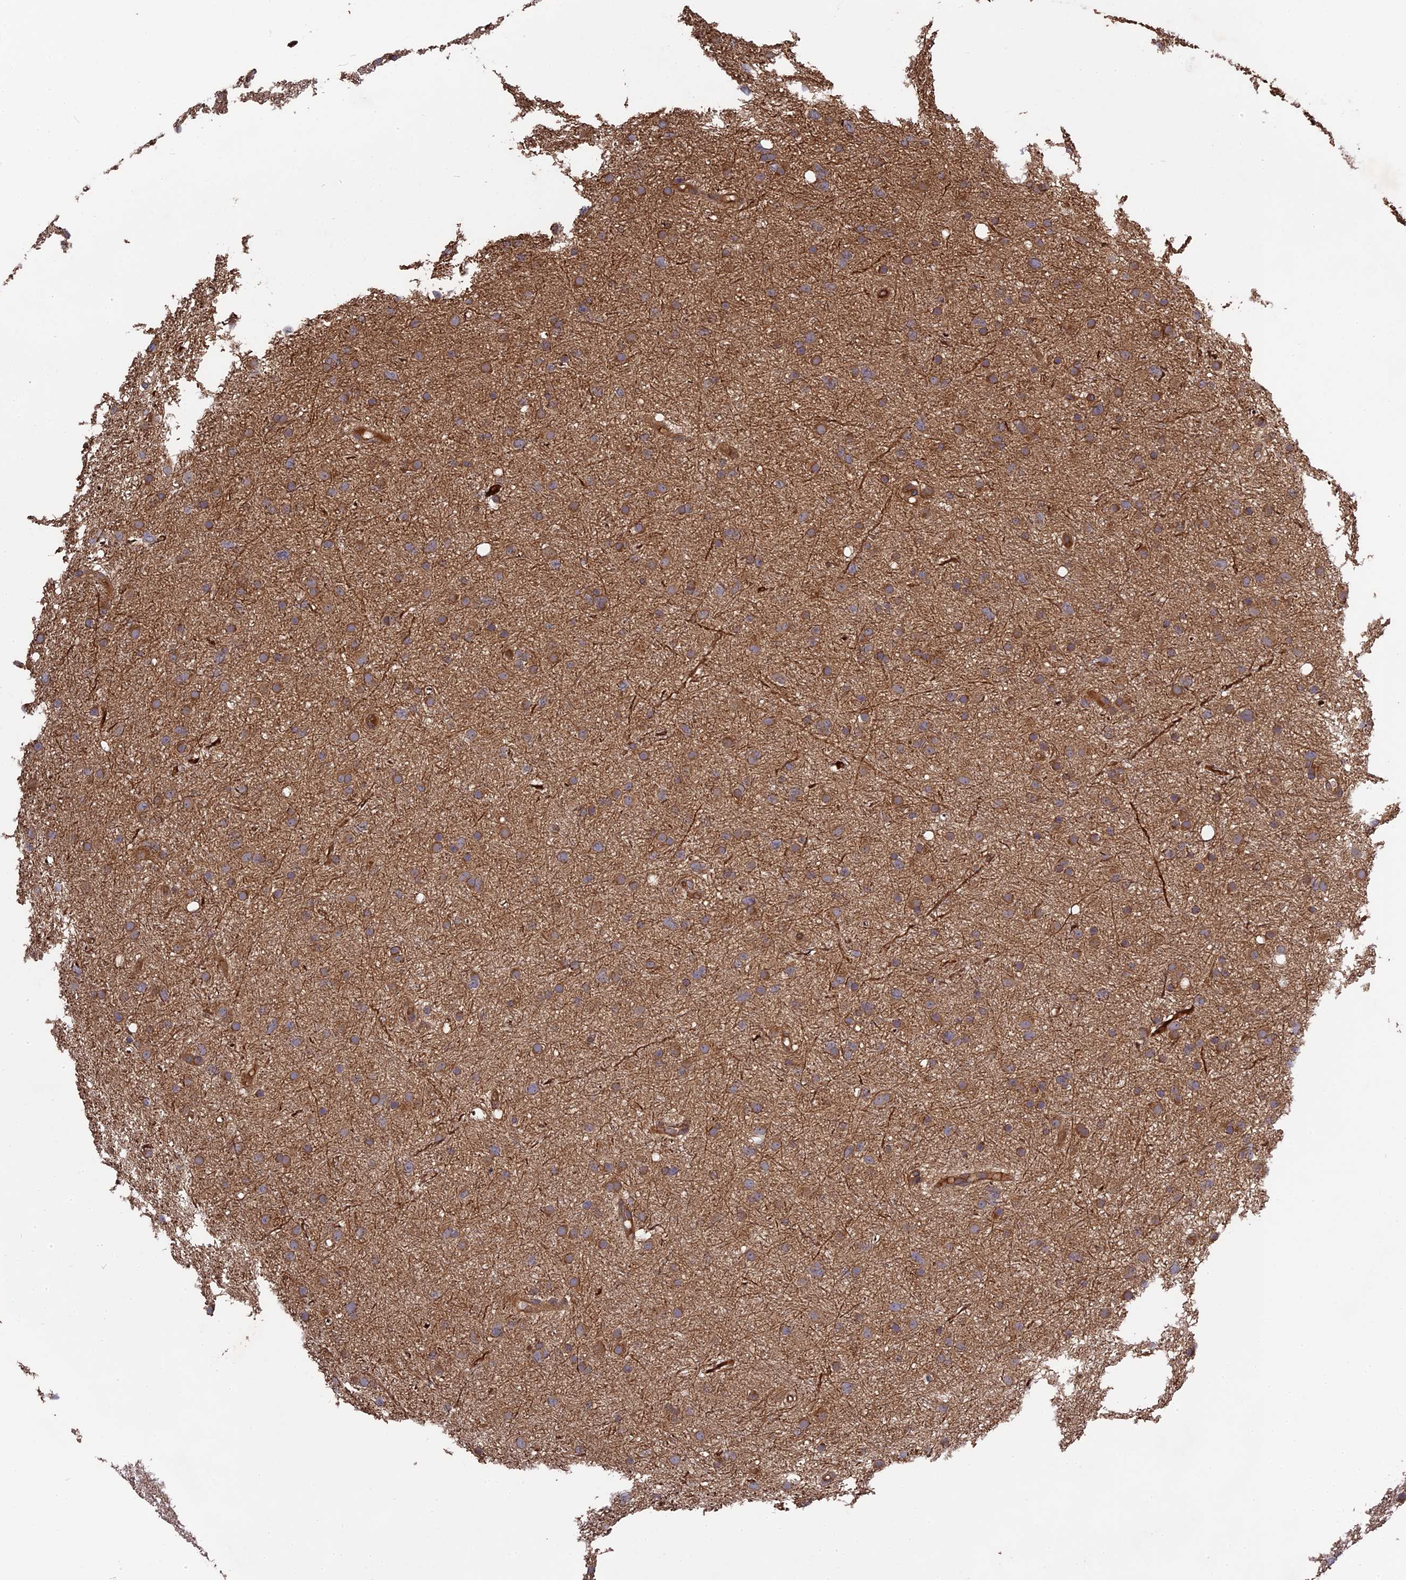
{"staining": {"intensity": "moderate", "quantity": ">75%", "location": "cytoplasmic/membranous"}, "tissue": "glioma", "cell_type": "Tumor cells", "image_type": "cancer", "snomed": [{"axis": "morphology", "description": "Glioma, malignant, Low grade"}, {"axis": "topography", "description": "Cerebral cortex"}], "caption": "Malignant low-grade glioma stained for a protein (brown) displays moderate cytoplasmic/membranous positive positivity in about >75% of tumor cells.", "gene": "TMUB2", "patient": {"sex": "female", "age": 39}}